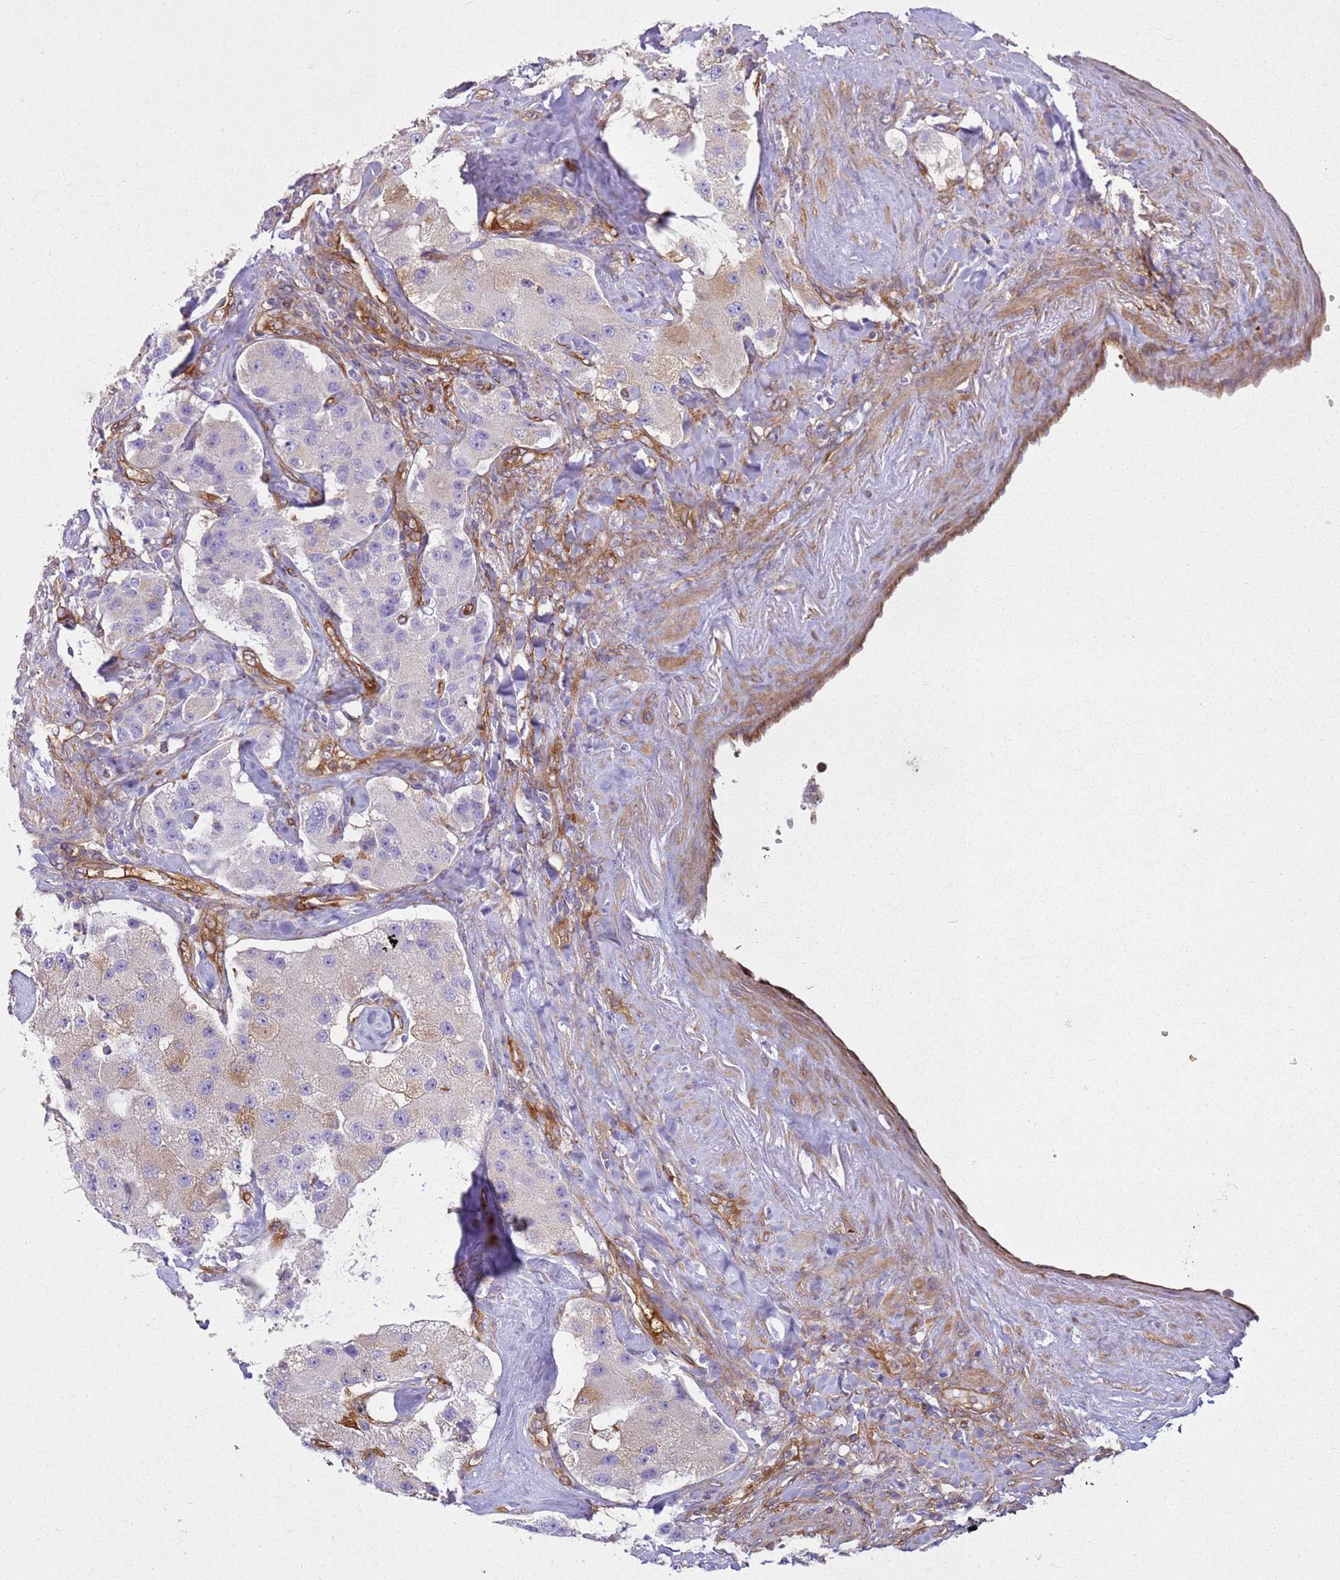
{"staining": {"intensity": "moderate", "quantity": "<25%", "location": "cytoplasmic/membranous"}, "tissue": "carcinoid", "cell_type": "Tumor cells", "image_type": "cancer", "snomed": [{"axis": "morphology", "description": "Carcinoid, malignant, NOS"}, {"axis": "topography", "description": "Pancreas"}], "caption": "Approximately <25% of tumor cells in human malignant carcinoid reveal moderate cytoplasmic/membranous protein positivity as visualized by brown immunohistochemical staining.", "gene": "SNX21", "patient": {"sex": "male", "age": 41}}